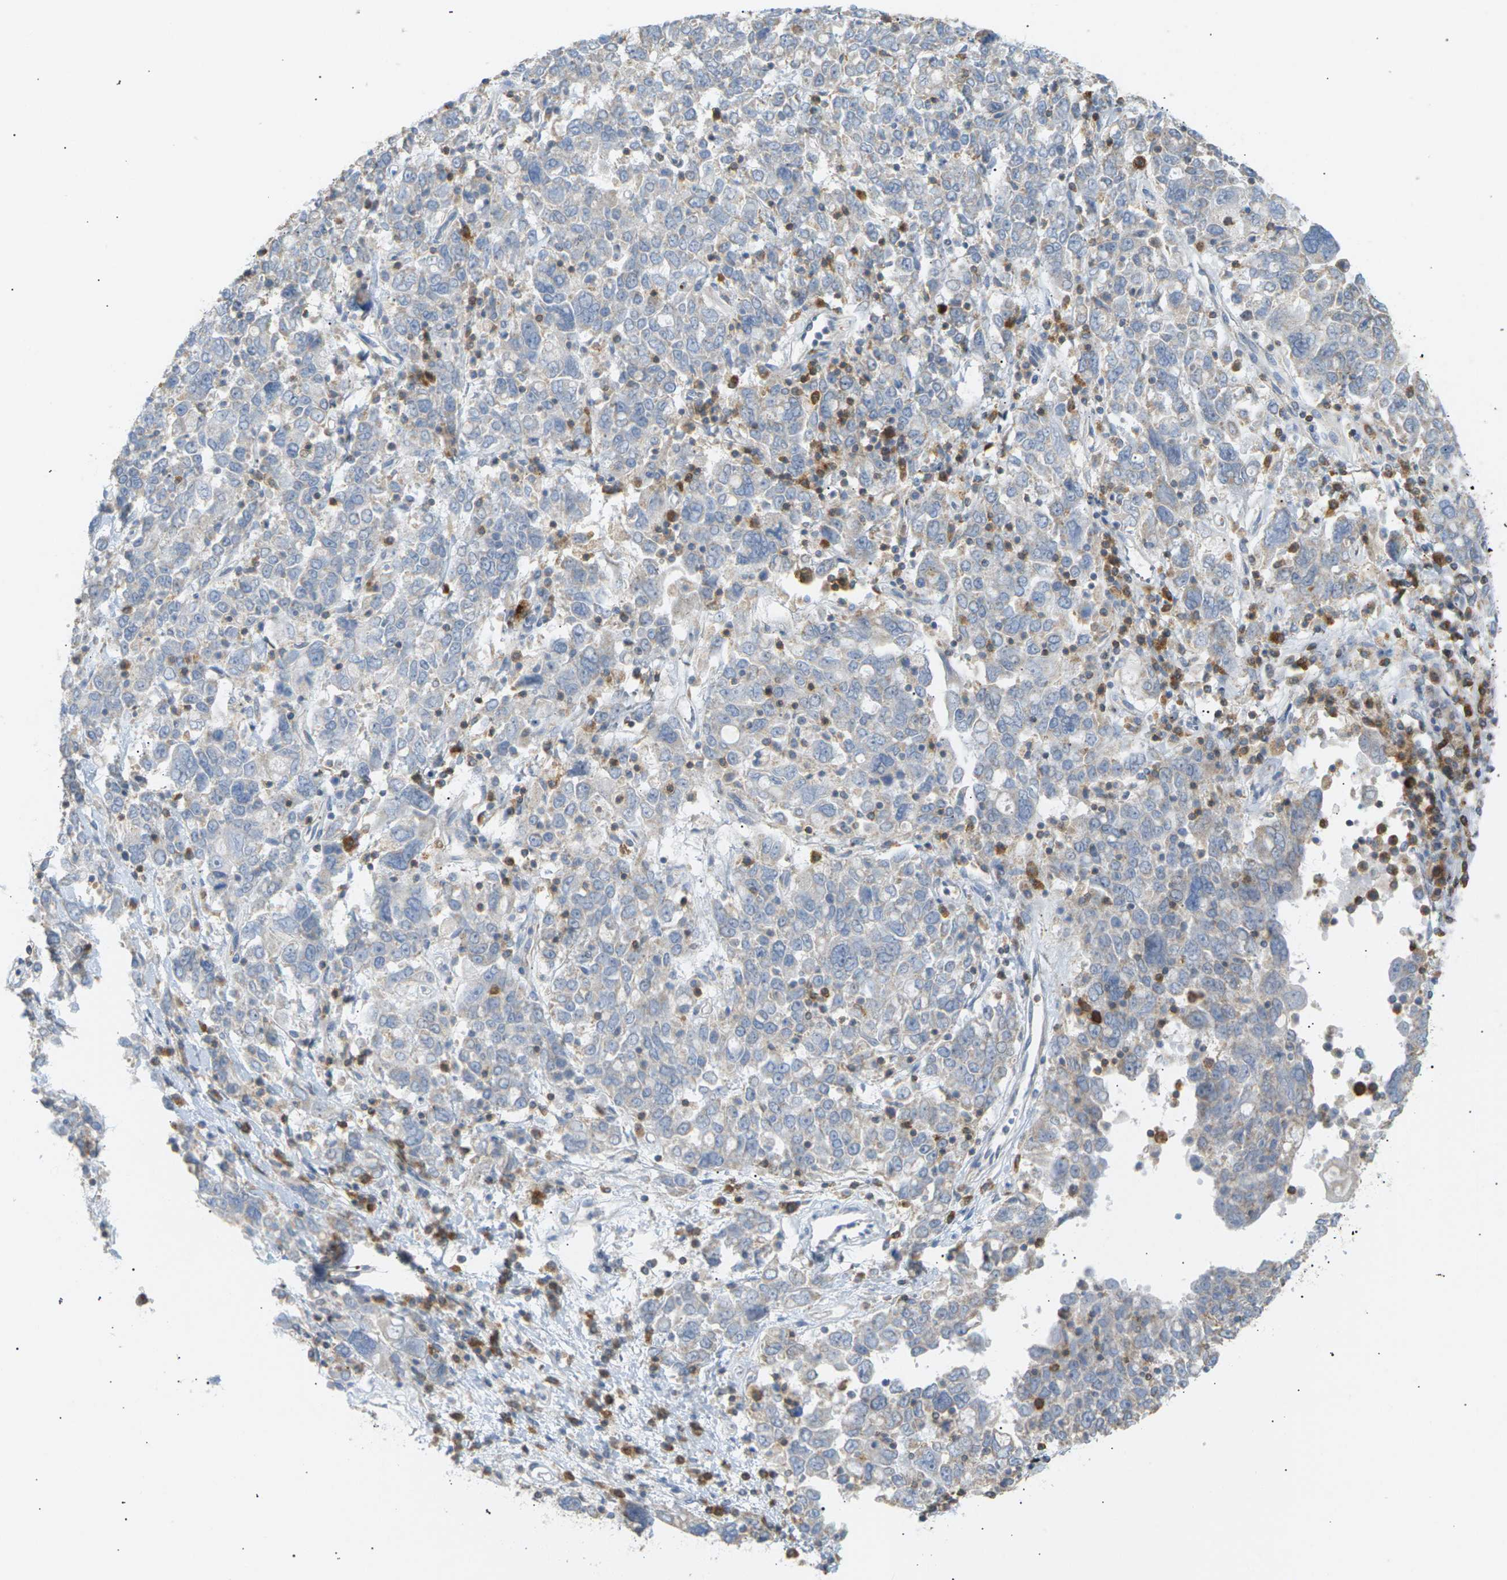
{"staining": {"intensity": "negative", "quantity": "none", "location": "none"}, "tissue": "ovarian cancer", "cell_type": "Tumor cells", "image_type": "cancer", "snomed": [{"axis": "morphology", "description": "Carcinoma, endometroid"}, {"axis": "topography", "description": "Ovary"}], "caption": "Immunohistochemistry (IHC) photomicrograph of ovarian cancer stained for a protein (brown), which reveals no expression in tumor cells.", "gene": "LIME1", "patient": {"sex": "female", "age": 62}}